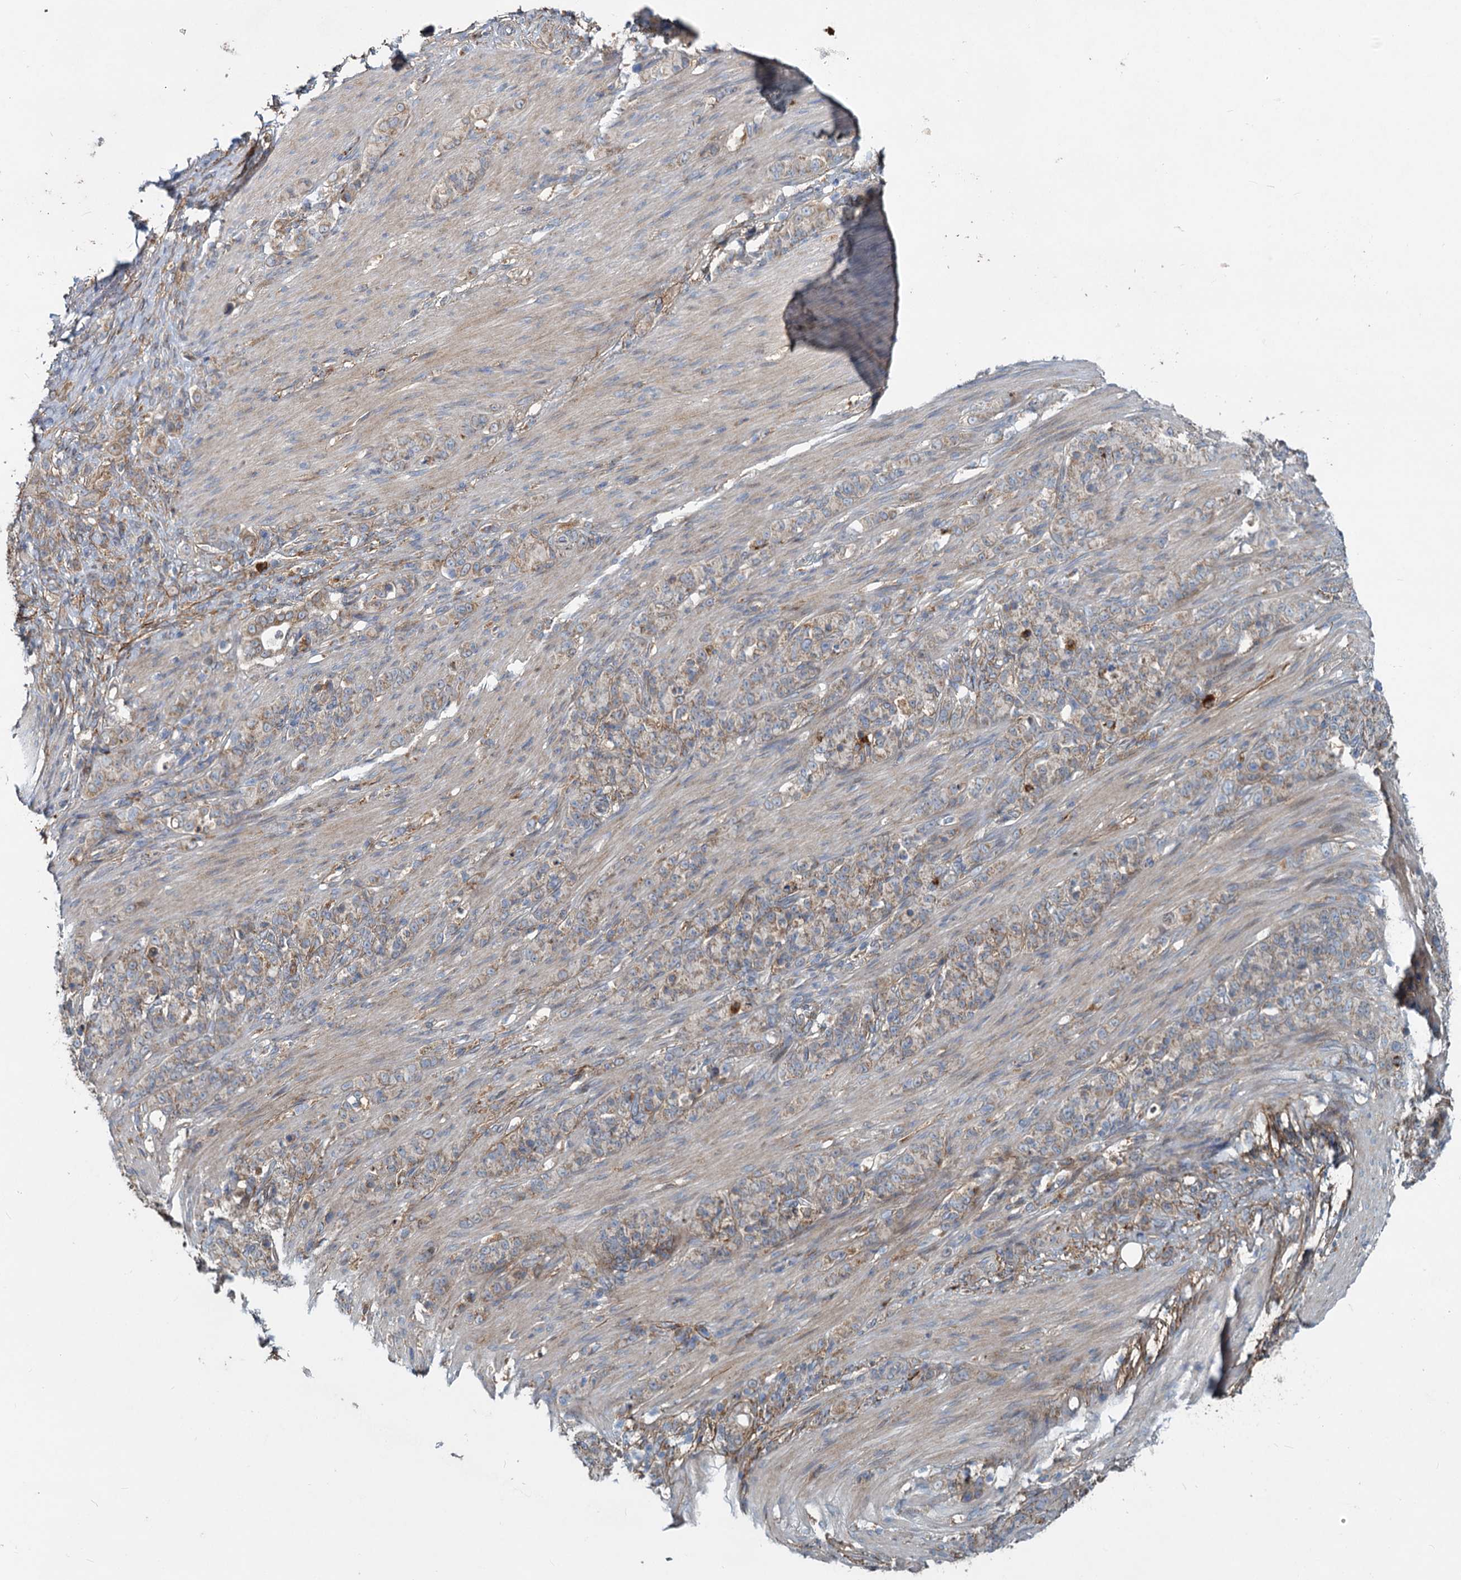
{"staining": {"intensity": "weak", "quantity": "25%-75%", "location": "cytoplasmic/membranous"}, "tissue": "stomach cancer", "cell_type": "Tumor cells", "image_type": "cancer", "snomed": [{"axis": "morphology", "description": "Adenocarcinoma, NOS"}, {"axis": "topography", "description": "Stomach"}], "caption": "A photomicrograph of stomach cancer stained for a protein exhibits weak cytoplasmic/membranous brown staining in tumor cells.", "gene": "ADCY2", "patient": {"sex": "female", "age": 79}}